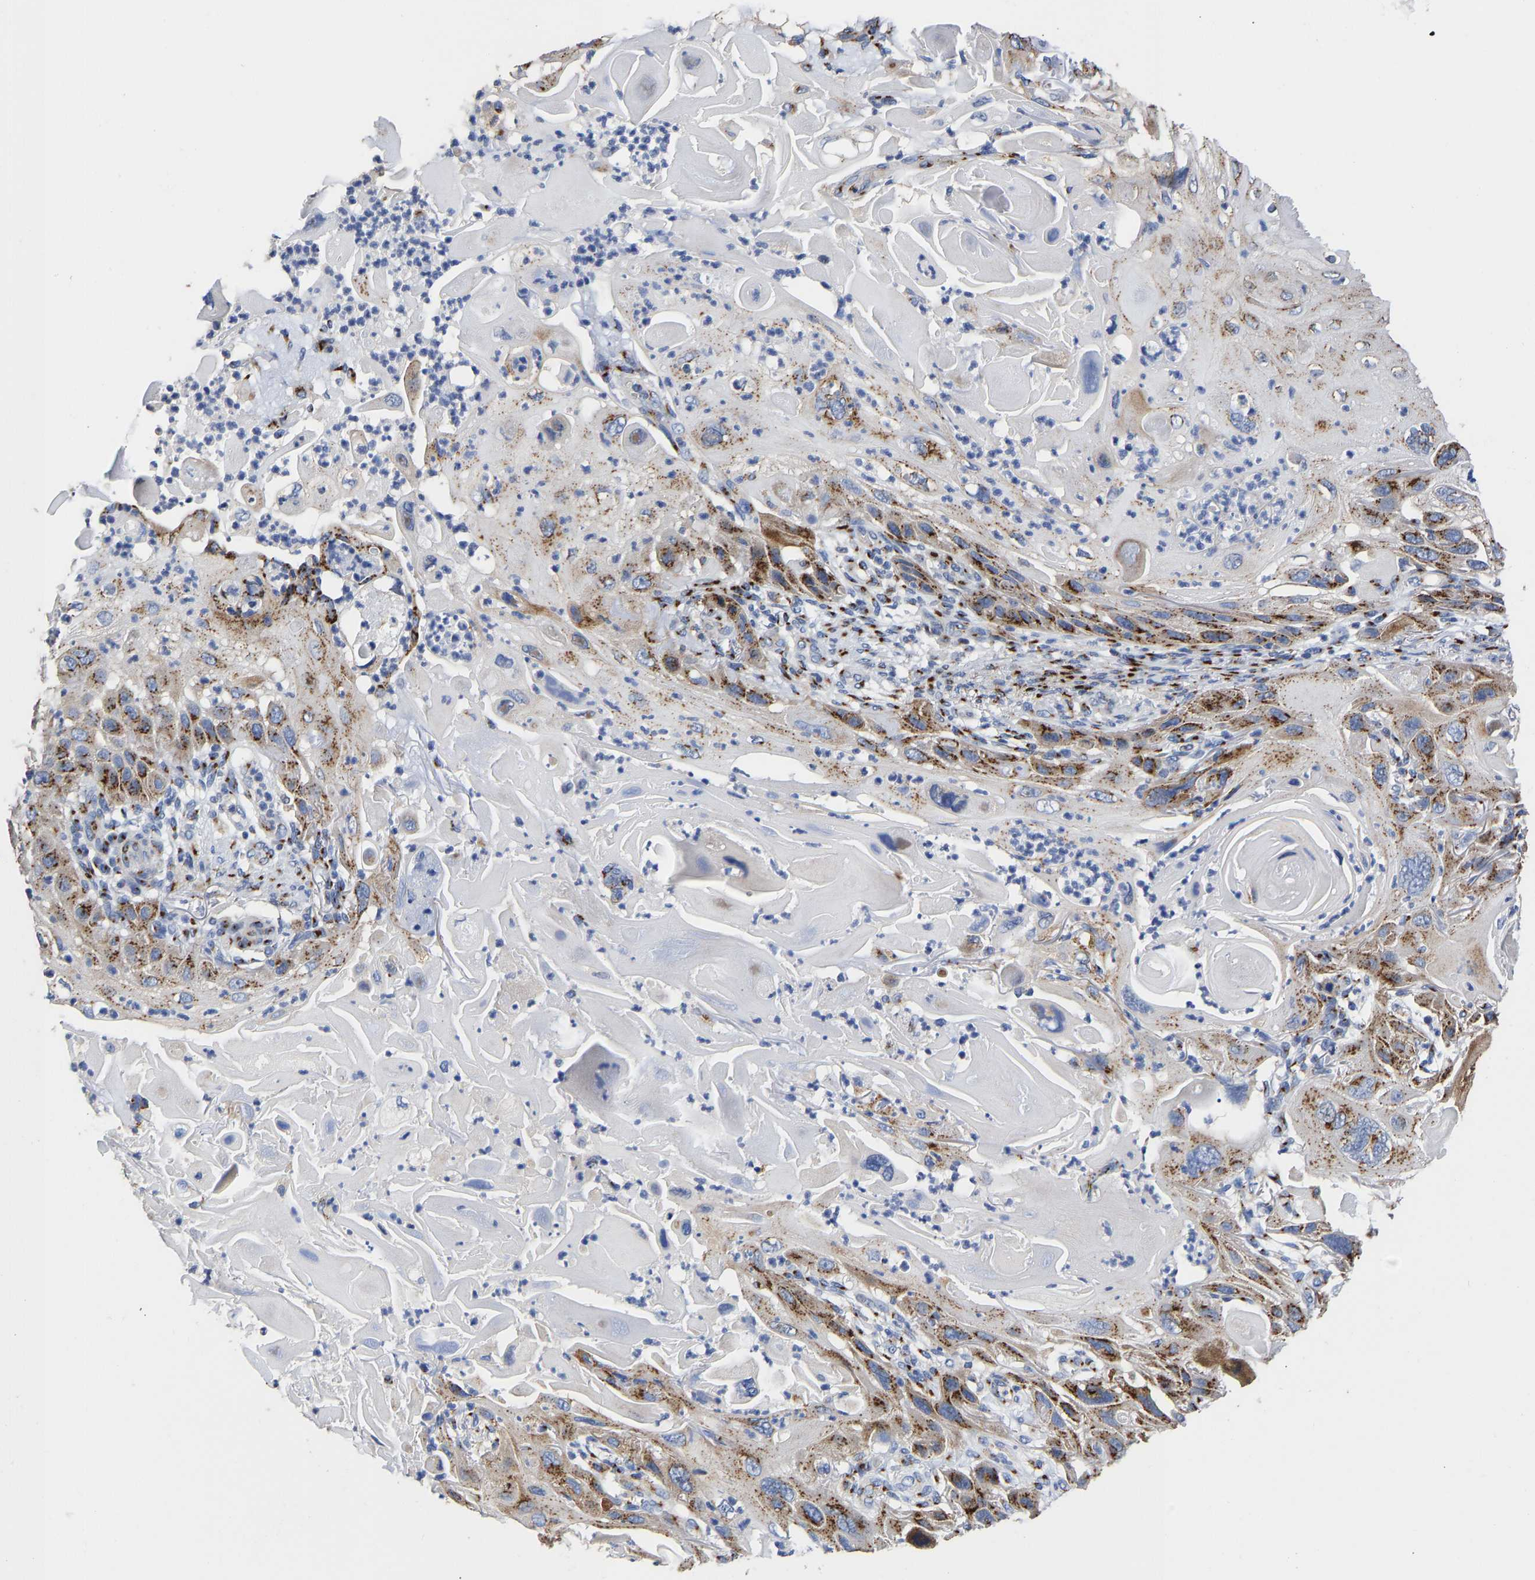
{"staining": {"intensity": "moderate", "quantity": ">75%", "location": "cytoplasmic/membranous"}, "tissue": "skin cancer", "cell_type": "Tumor cells", "image_type": "cancer", "snomed": [{"axis": "morphology", "description": "Squamous cell carcinoma, NOS"}, {"axis": "topography", "description": "Skin"}], "caption": "Protein analysis of squamous cell carcinoma (skin) tissue reveals moderate cytoplasmic/membranous expression in approximately >75% of tumor cells.", "gene": "TMEM87A", "patient": {"sex": "female", "age": 77}}